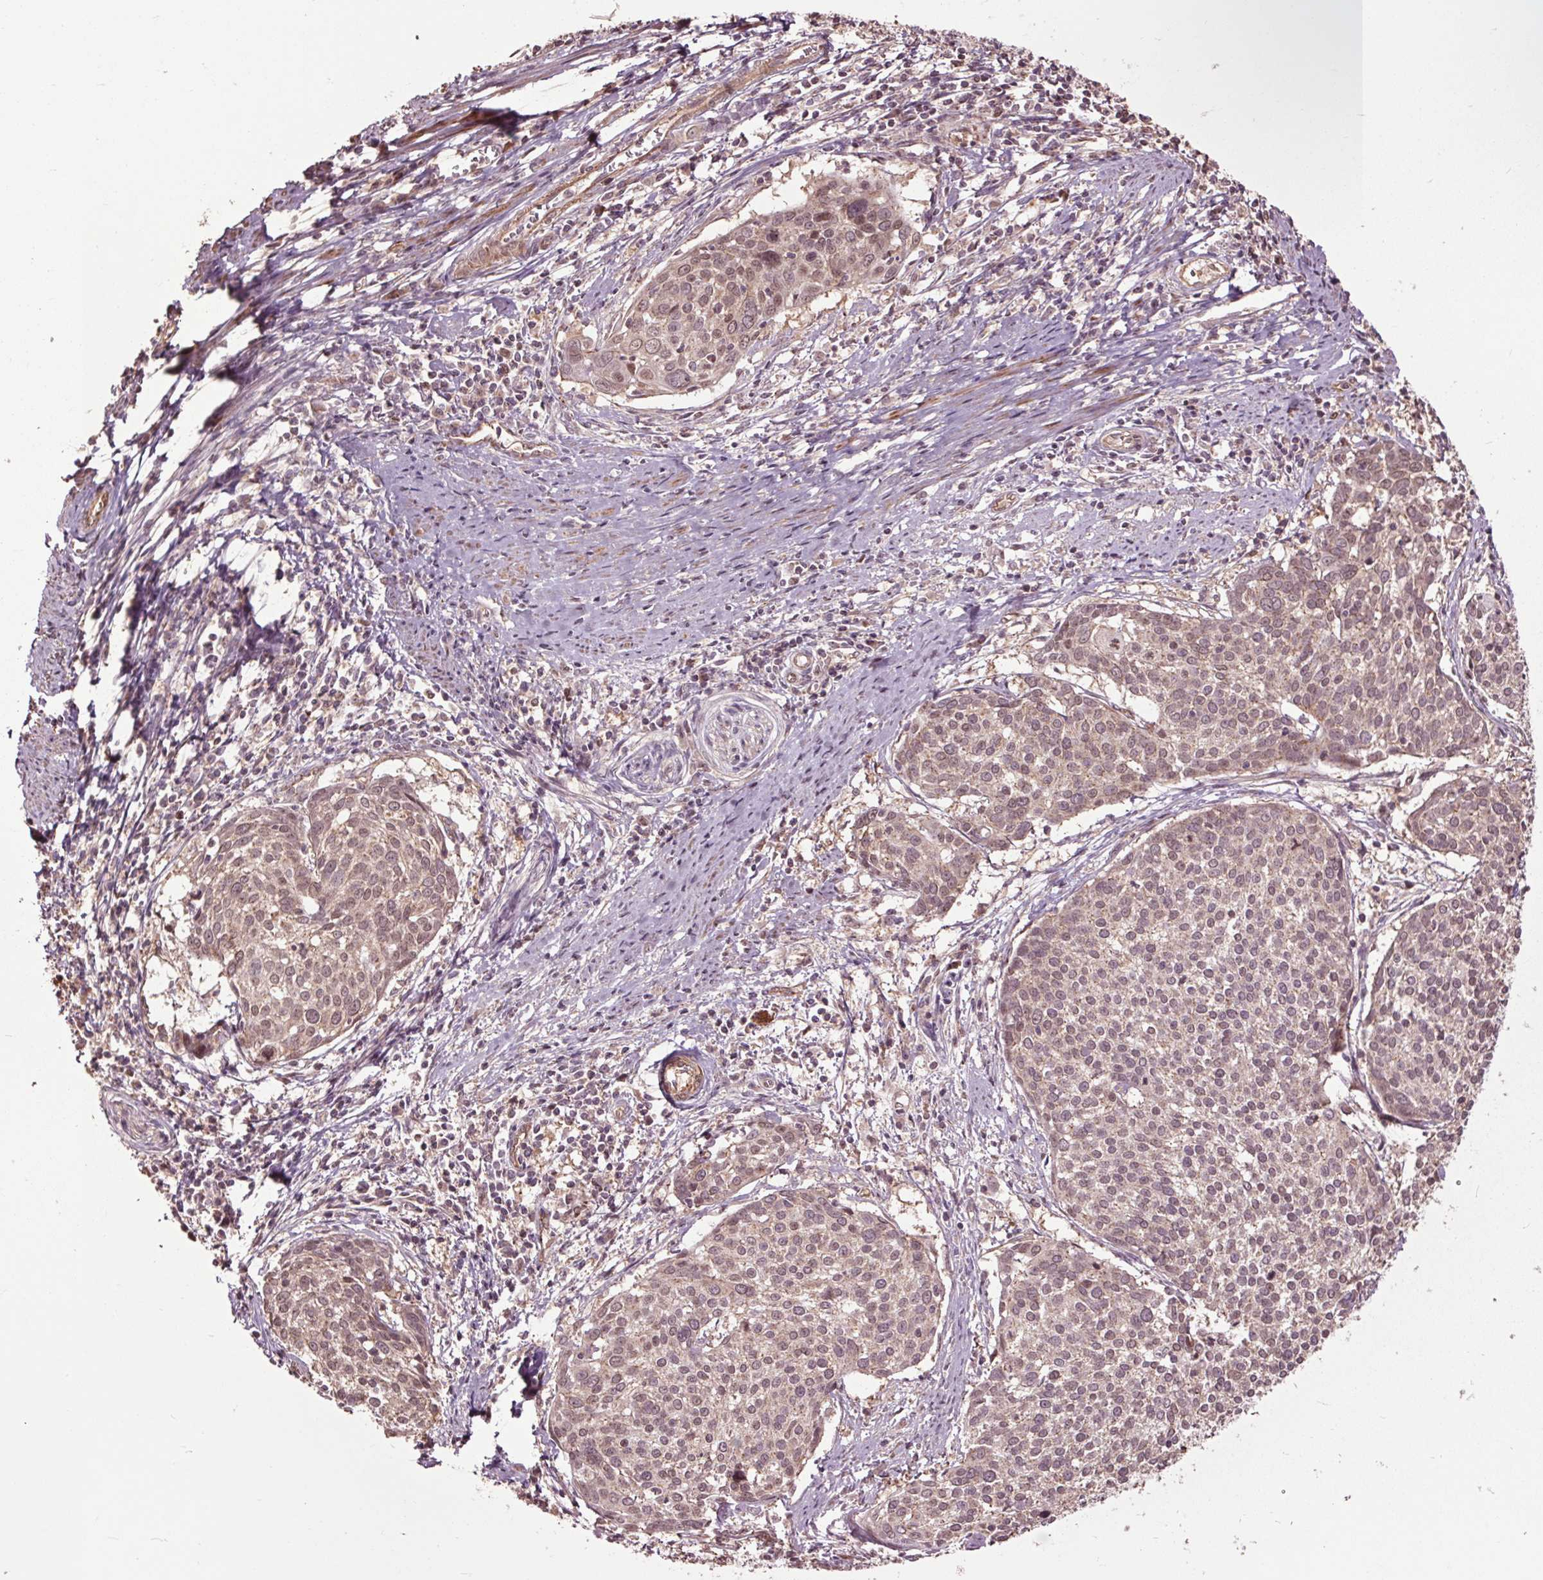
{"staining": {"intensity": "weak", "quantity": ">75%", "location": "cytoplasmic/membranous,nuclear"}, "tissue": "cervical cancer", "cell_type": "Tumor cells", "image_type": "cancer", "snomed": [{"axis": "morphology", "description": "Squamous cell carcinoma, NOS"}, {"axis": "topography", "description": "Cervix"}], "caption": "Protein staining of cervical squamous cell carcinoma tissue reveals weak cytoplasmic/membranous and nuclear expression in approximately >75% of tumor cells. Immunohistochemistry (ihc) stains the protein of interest in brown and the nuclei are stained blue.", "gene": "CEP95", "patient": {"sex": "female", "age": 39}}